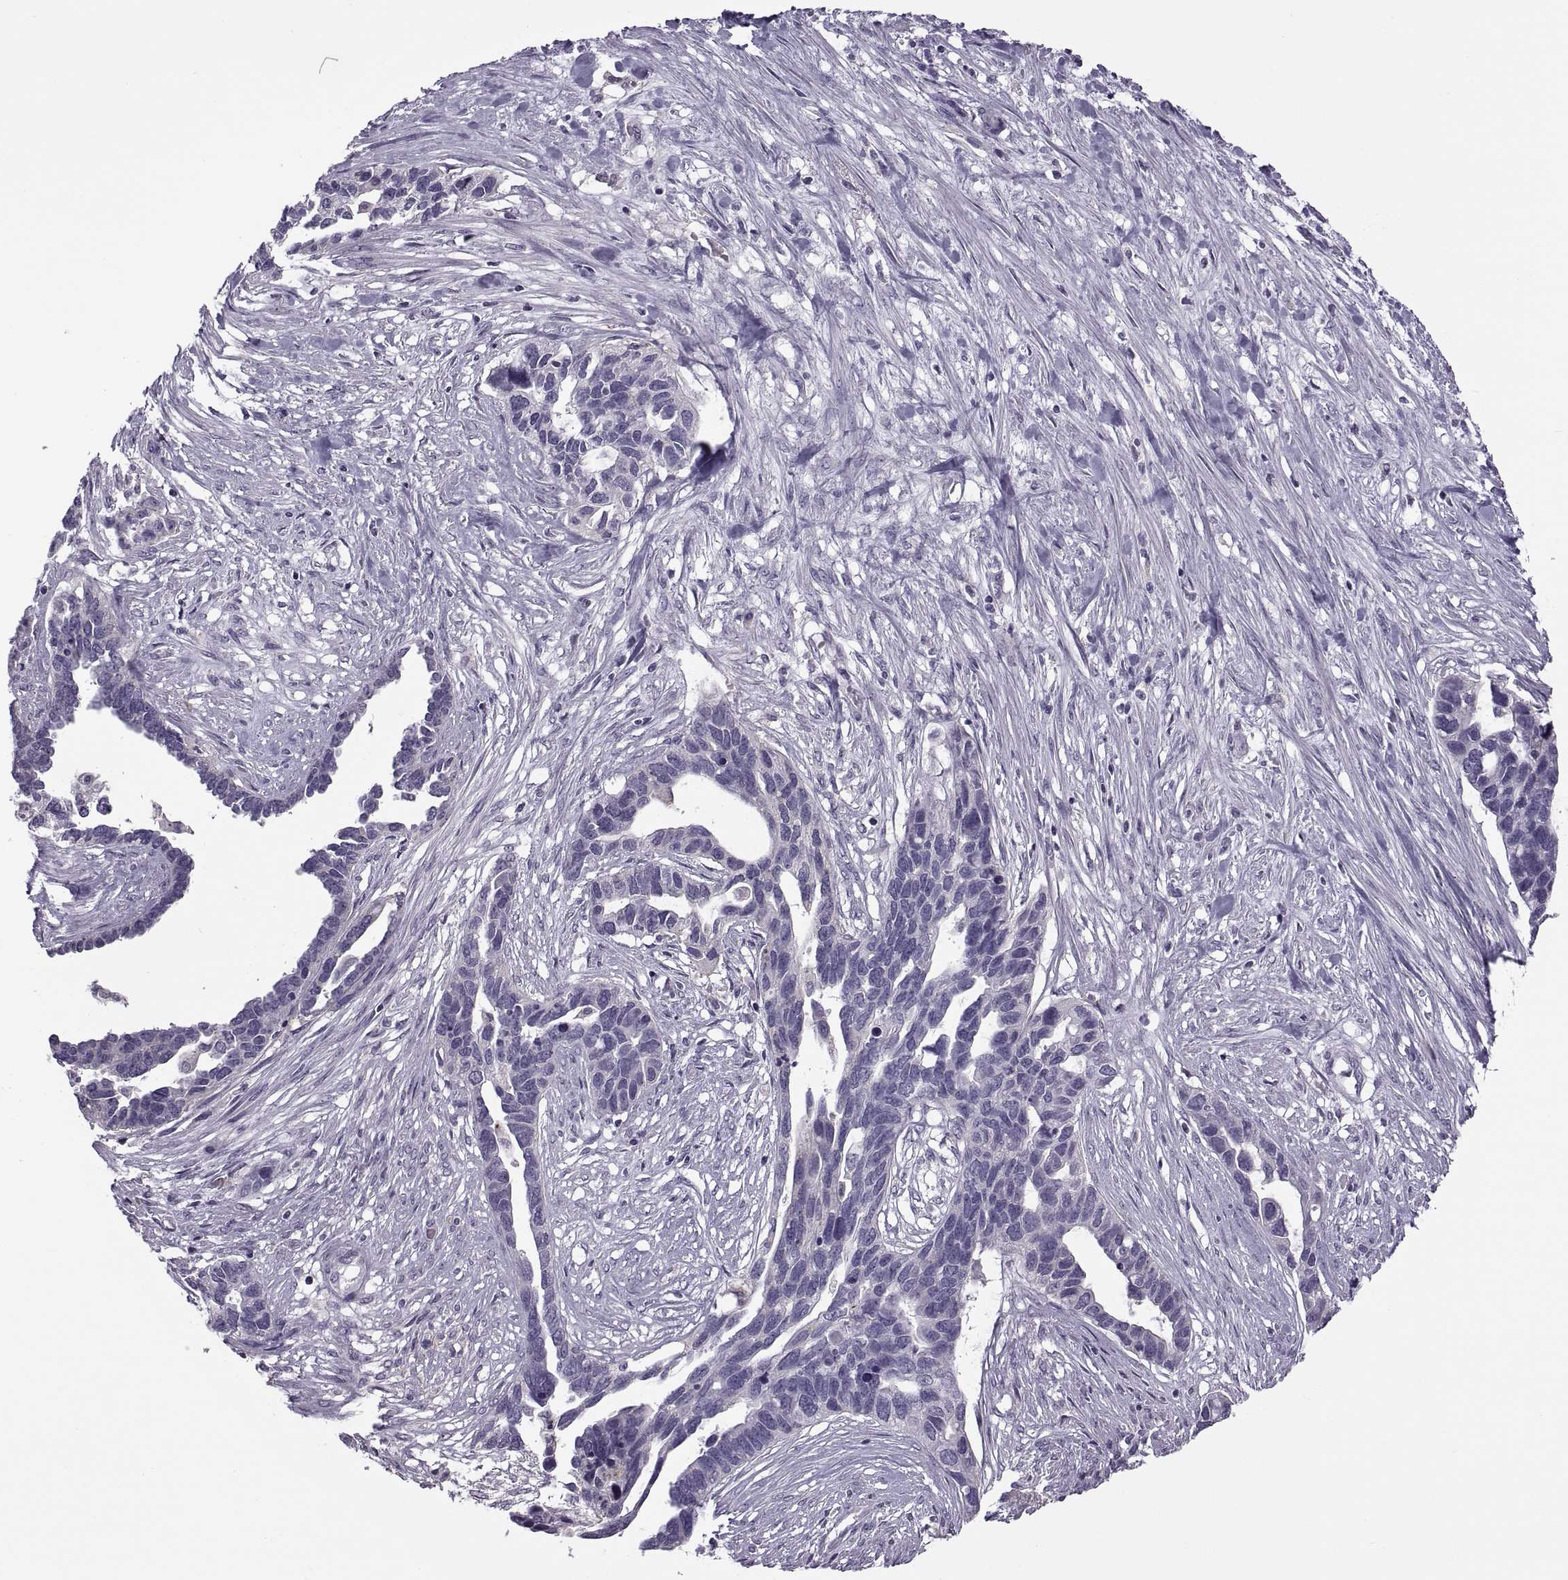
{"staining": {"intensity": "negative", "quantity": "none", "location": "none"}, "tissue": "ovarian cancer", "cell_type": "Tumor cells", "image_type": "cancer", "snomed": [{"axis": "morphology", "description": "Cystadenocarcinoma, serous, NOS"}, {"axis": "topography", "description": "Ovary"}], "caption": "Immunohistochemistry histopathology image of neoplastic tissue: human ovarian cancer stained with DAB reveals no significant protein positivity in tumor cells.", "gene": "RSPH6A", "patient": {"sex": "female", "age": 54}}